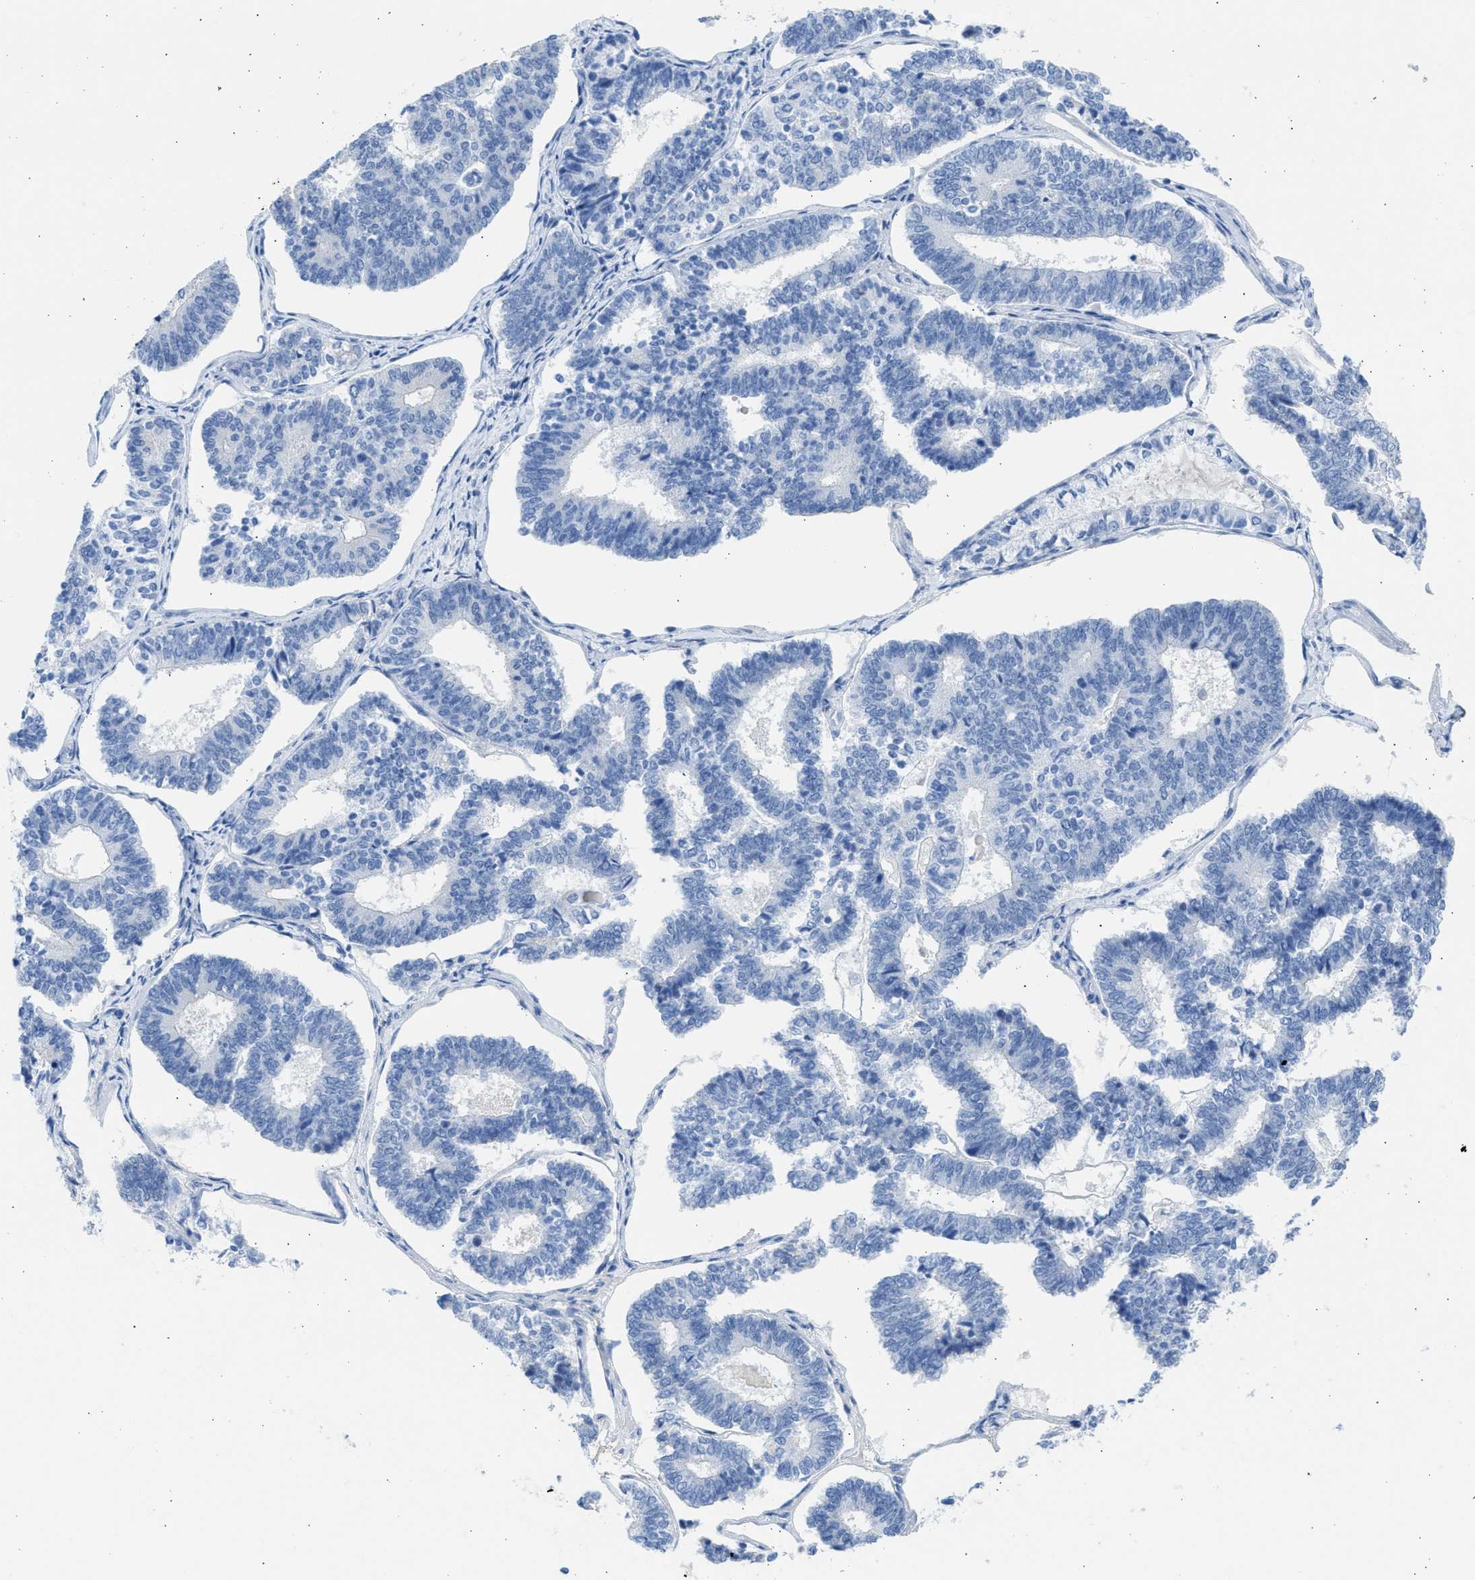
{"staining": {"intensity": "negative", "quantity": "none", "location": "none"}, "tissue": "endometrial cancer", "cell_type": "Tumor cells", "image_type": "cancer", "snomed": [{"axis": "morphology", "description": "Adenocarcinoma, NOS"}, {"axis": "topography", "description": "Endometrium"}], "caption": "This is an immunohistochemistry histopathology image of endometrial adenocarcinoma. There is no positivity in tumor cells.", "gene": "SPATA3", "patient": {"sex": "female", "age": 70}}